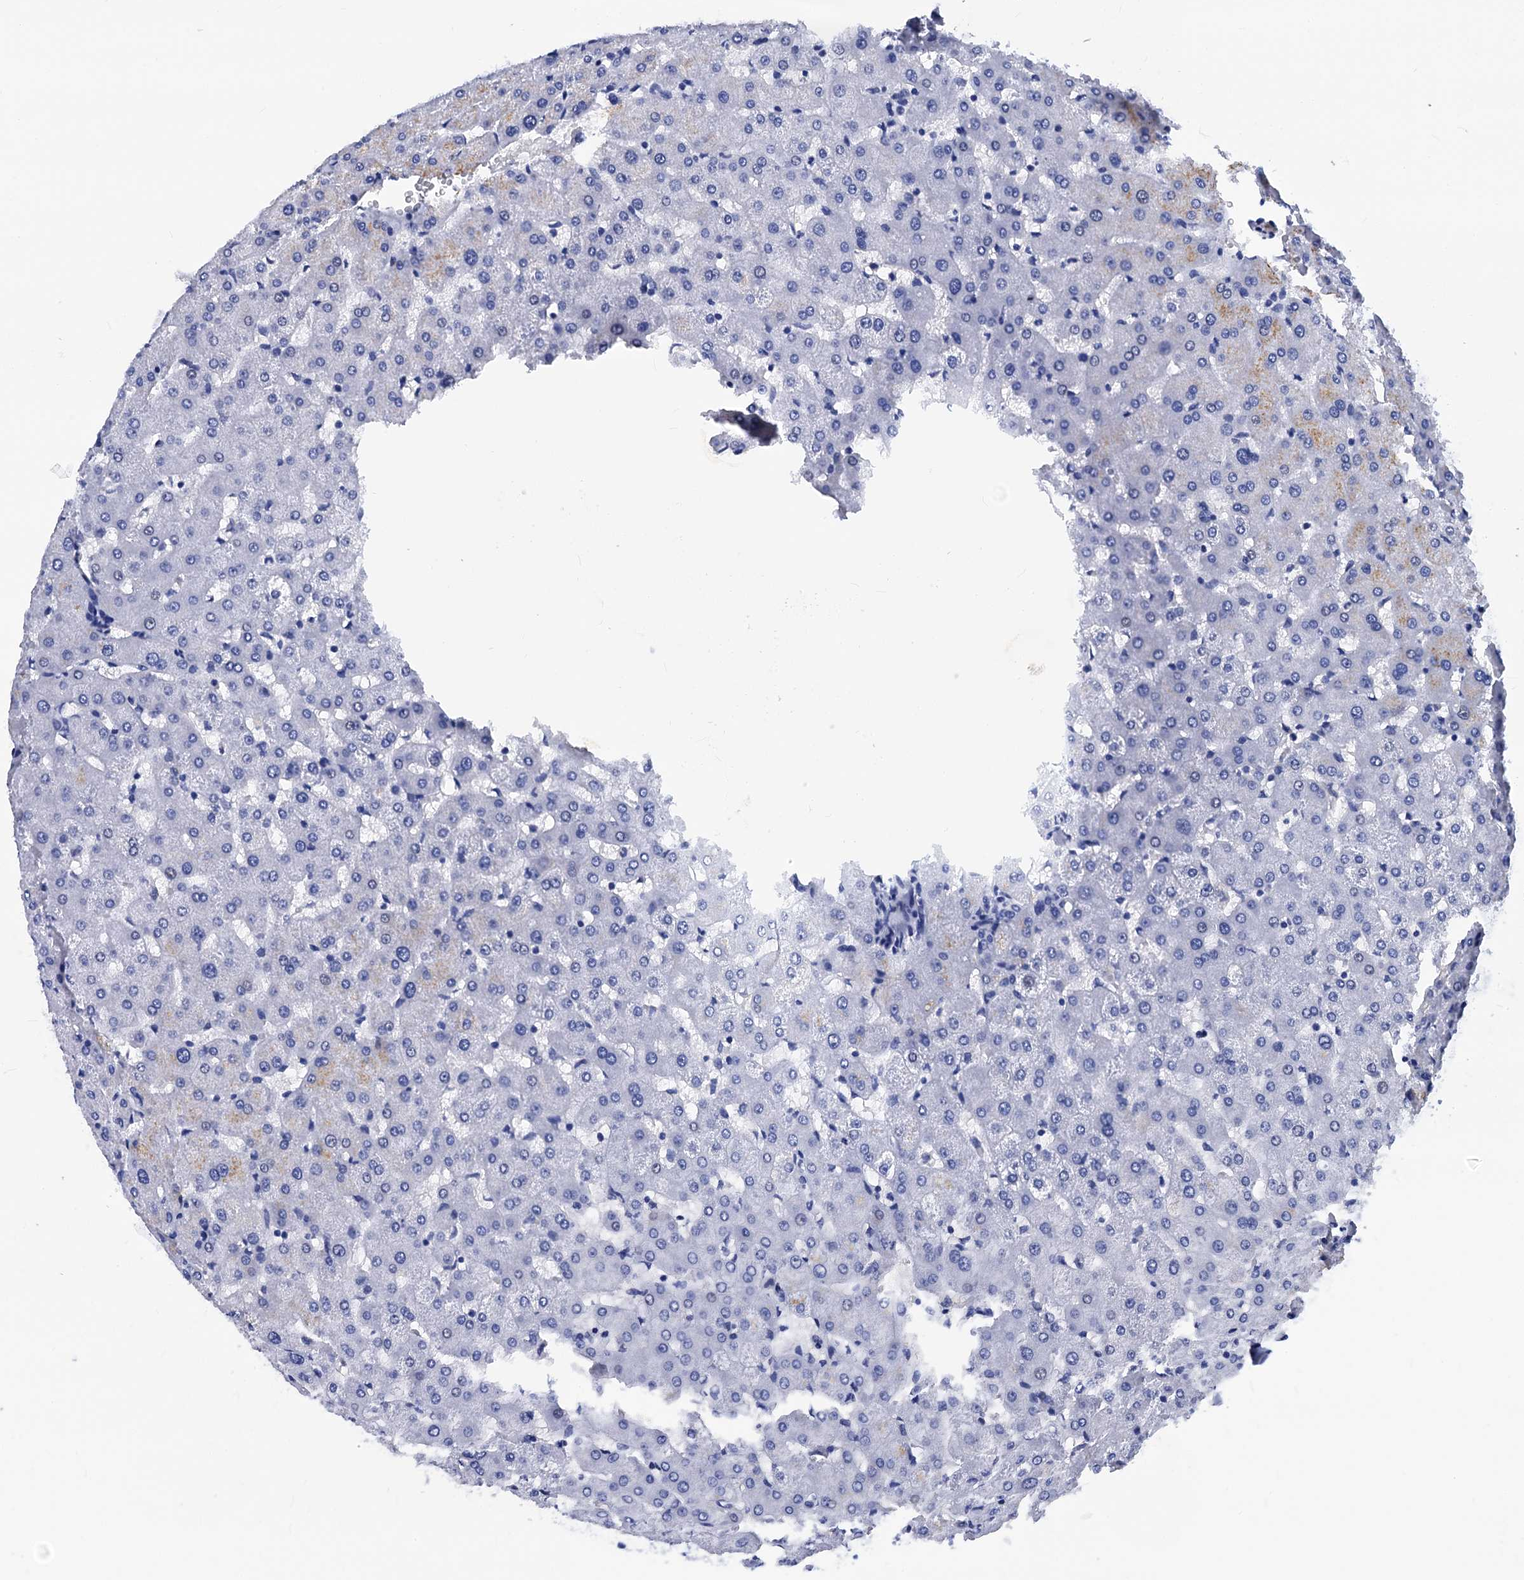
{"staining": {"intensity": "negative", "quantity": "none", "location": "none"}, "tissue": "liver", "cell_type": "Cholangiocytes", "image_type": "normal", "snomed": [{"axis": "morphology", "description": "Normal tissue, NOS"}, {"axis": "topography", "description": "Liver"}], "caption": "Immunohistochemical staining of normal human liver exhibits no significant staining in cholangiocytes.", "gene": "LRRC30", "patient": {"sex": "female", "age": 63}}